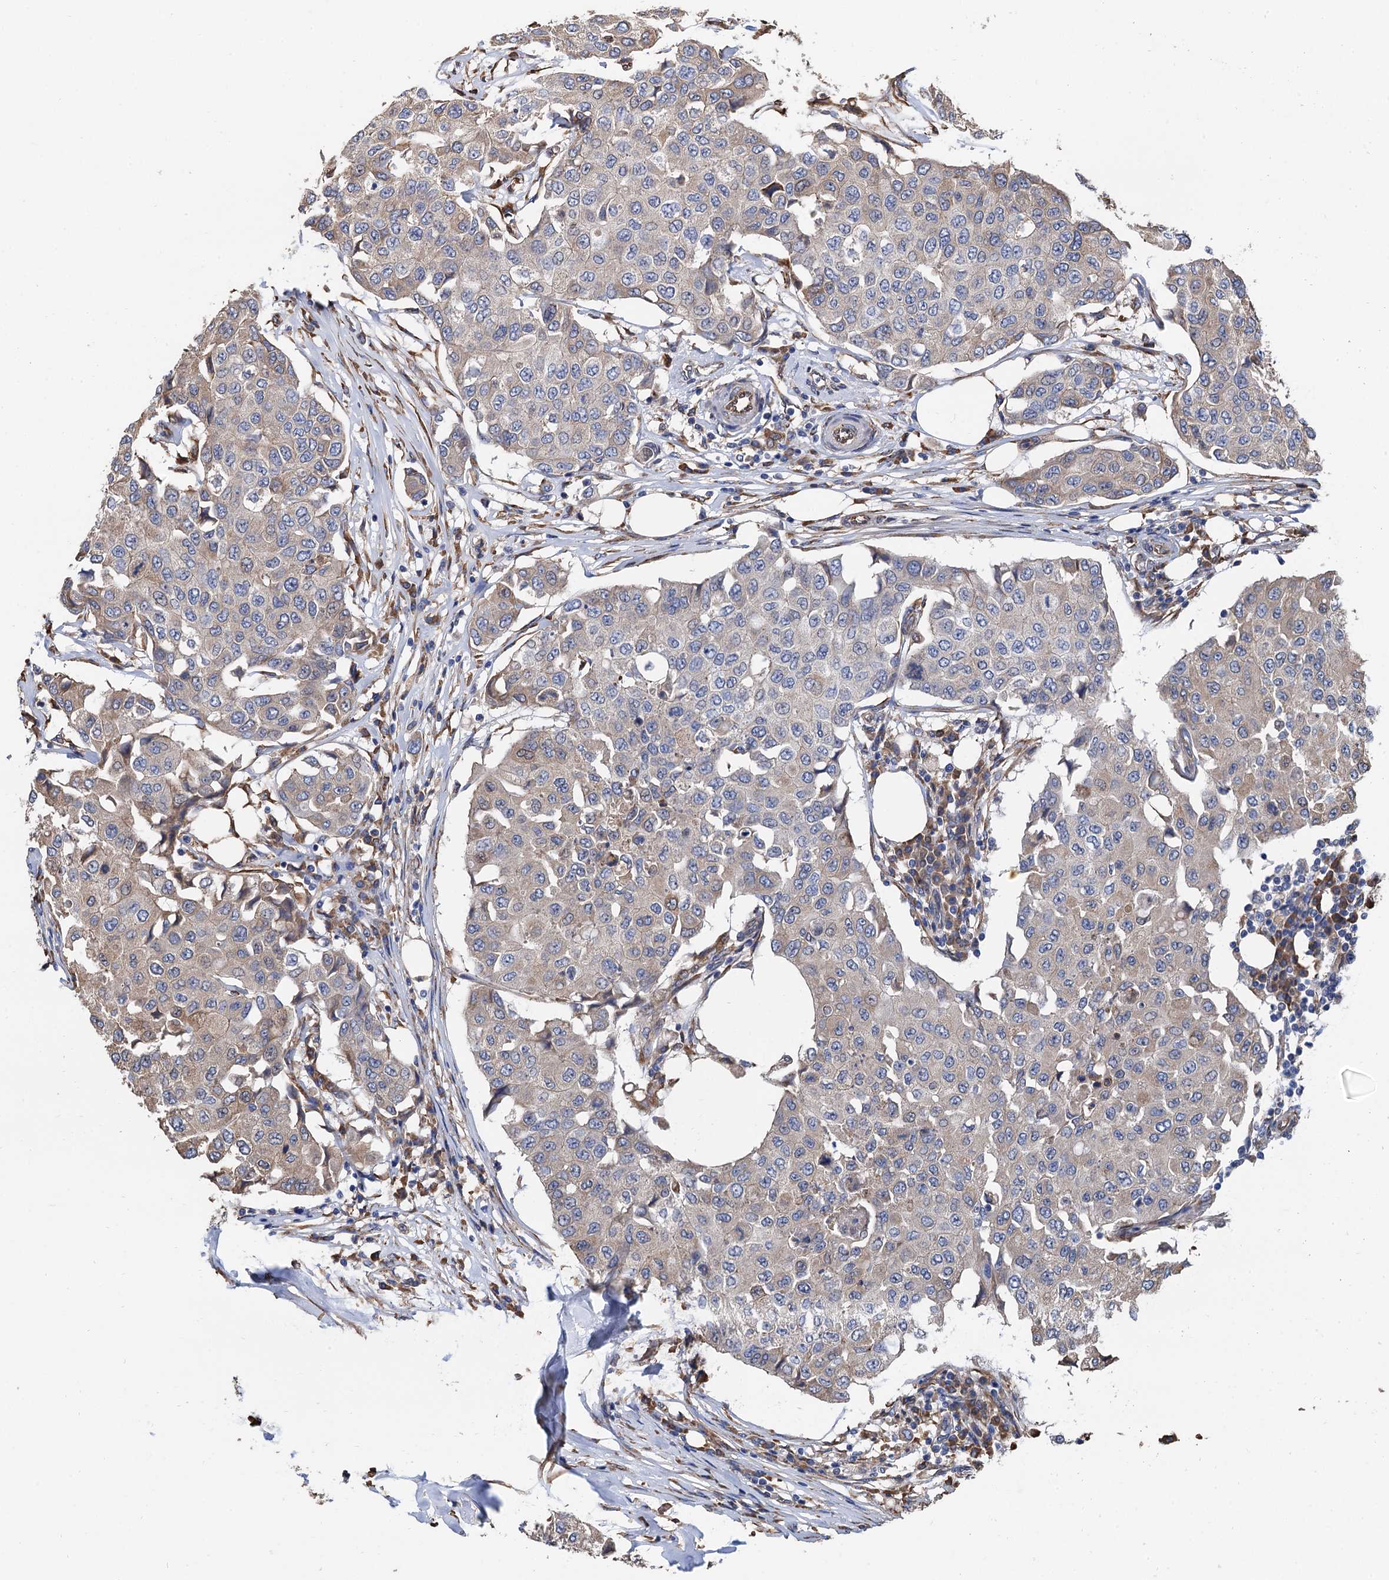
{"staining": {"intensity": "weak", "quantity": "<25%", "location": "cytoplasmic/membranous"}, "tissue": "breast cancer", "cell_type": "Tumor cells", "image_type": "cancer", "snomed": [{"axis": "morphology", "description": "Duct carcinoma"}, {"axis": "topography", "description": "Breast"}], "caption": "This is an IHC image of invasive ductal carcinoma (breast). There is no staining in tumor cells.", "gene": "CNNM1", "patient": {"sex": "female", "age": 80}}